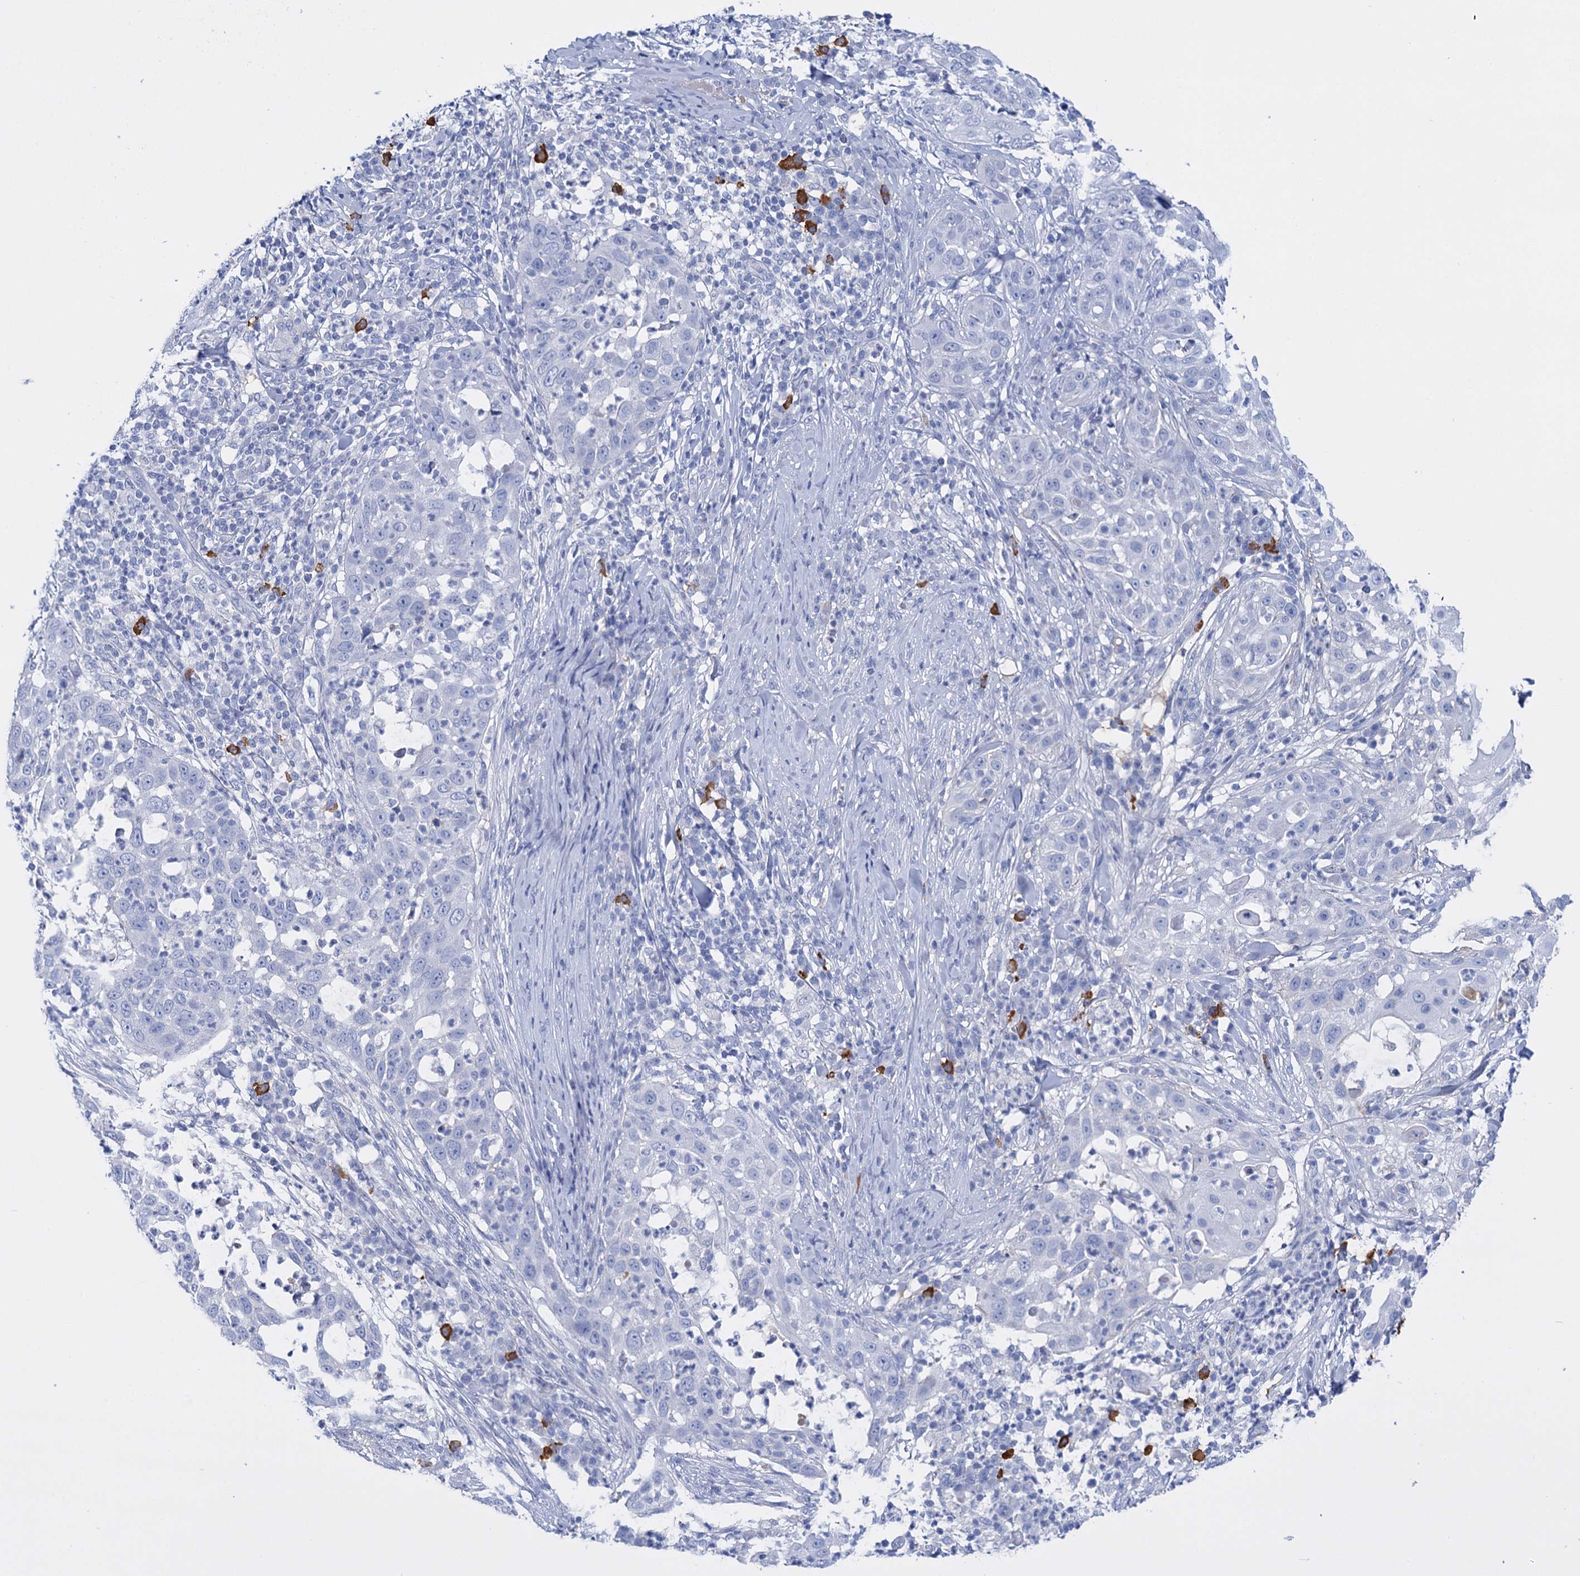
{"staining": {"intensity": "negative", "quantity": "none", "location": "none"}, "tissue": "skin cancer", "cell_type": "Tumor cells", "image_type": "cancer", "snomed": [{"axis": "morphology", "description": "Squamous cell carcinoma, NOS"}, {"axis": "topography", "description": "Skin"}], "caption": "Tumor cells are negative for brown protein staining in squamous cell carcinoma (skin).", "gene": "FBXW12", "patient": {"sex": "female", "age": 44}}